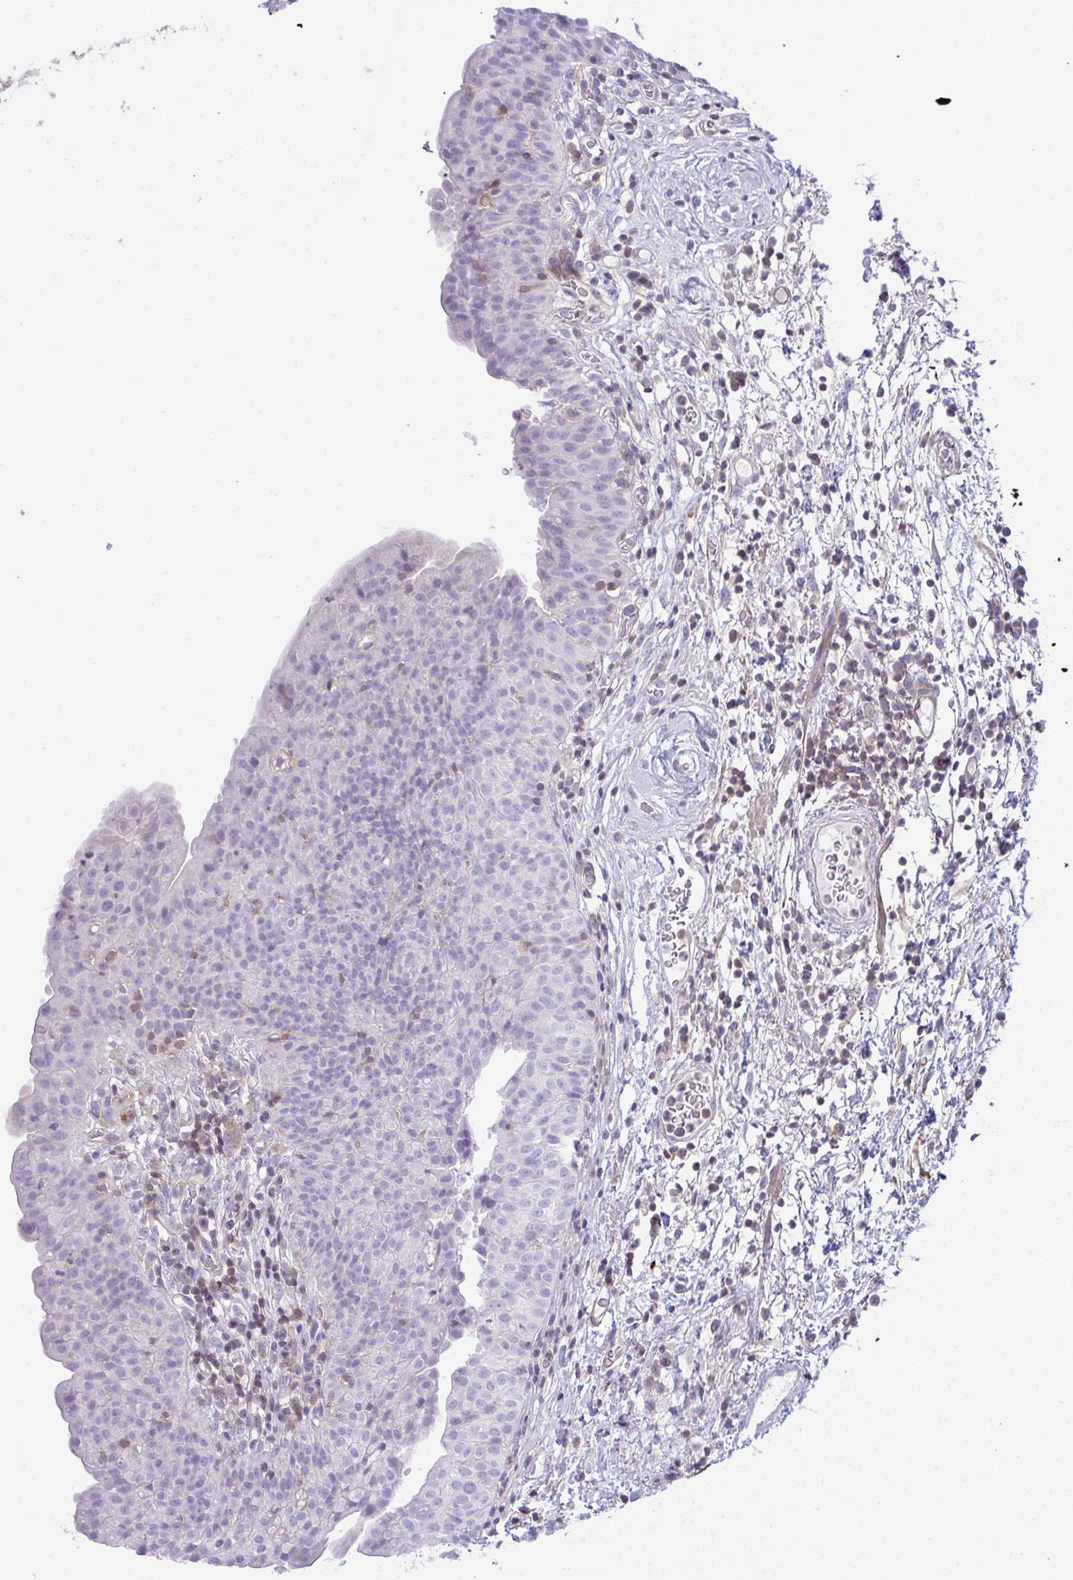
{"staining": {"intensity": "negative", "quantity": "none", "location": "none"}, "tissue": "urinary bladder", "cell_type": "Urothelial cells", "image_type": "normal", "snomed": [{"axis": "morphology", "description": "Normal tissue, NOS"}, {"axis": "morphology", "description": "Inflammation, NOS"}, {"axis": "topography", "description": "Urinary bladder"}], "caption": "Protein analysis of normal urinary bladder demonstrates no significant expression in urothelial cells. Brightfield microscopy of immunohistochemistry (IHC) stained with DAB (3,3'-diaminobenzidine) (brown) and hematoxylin (blue), captured at high magnification.", "gene": "CDRT15", "patient": {"sex": "male", "age": 57}}